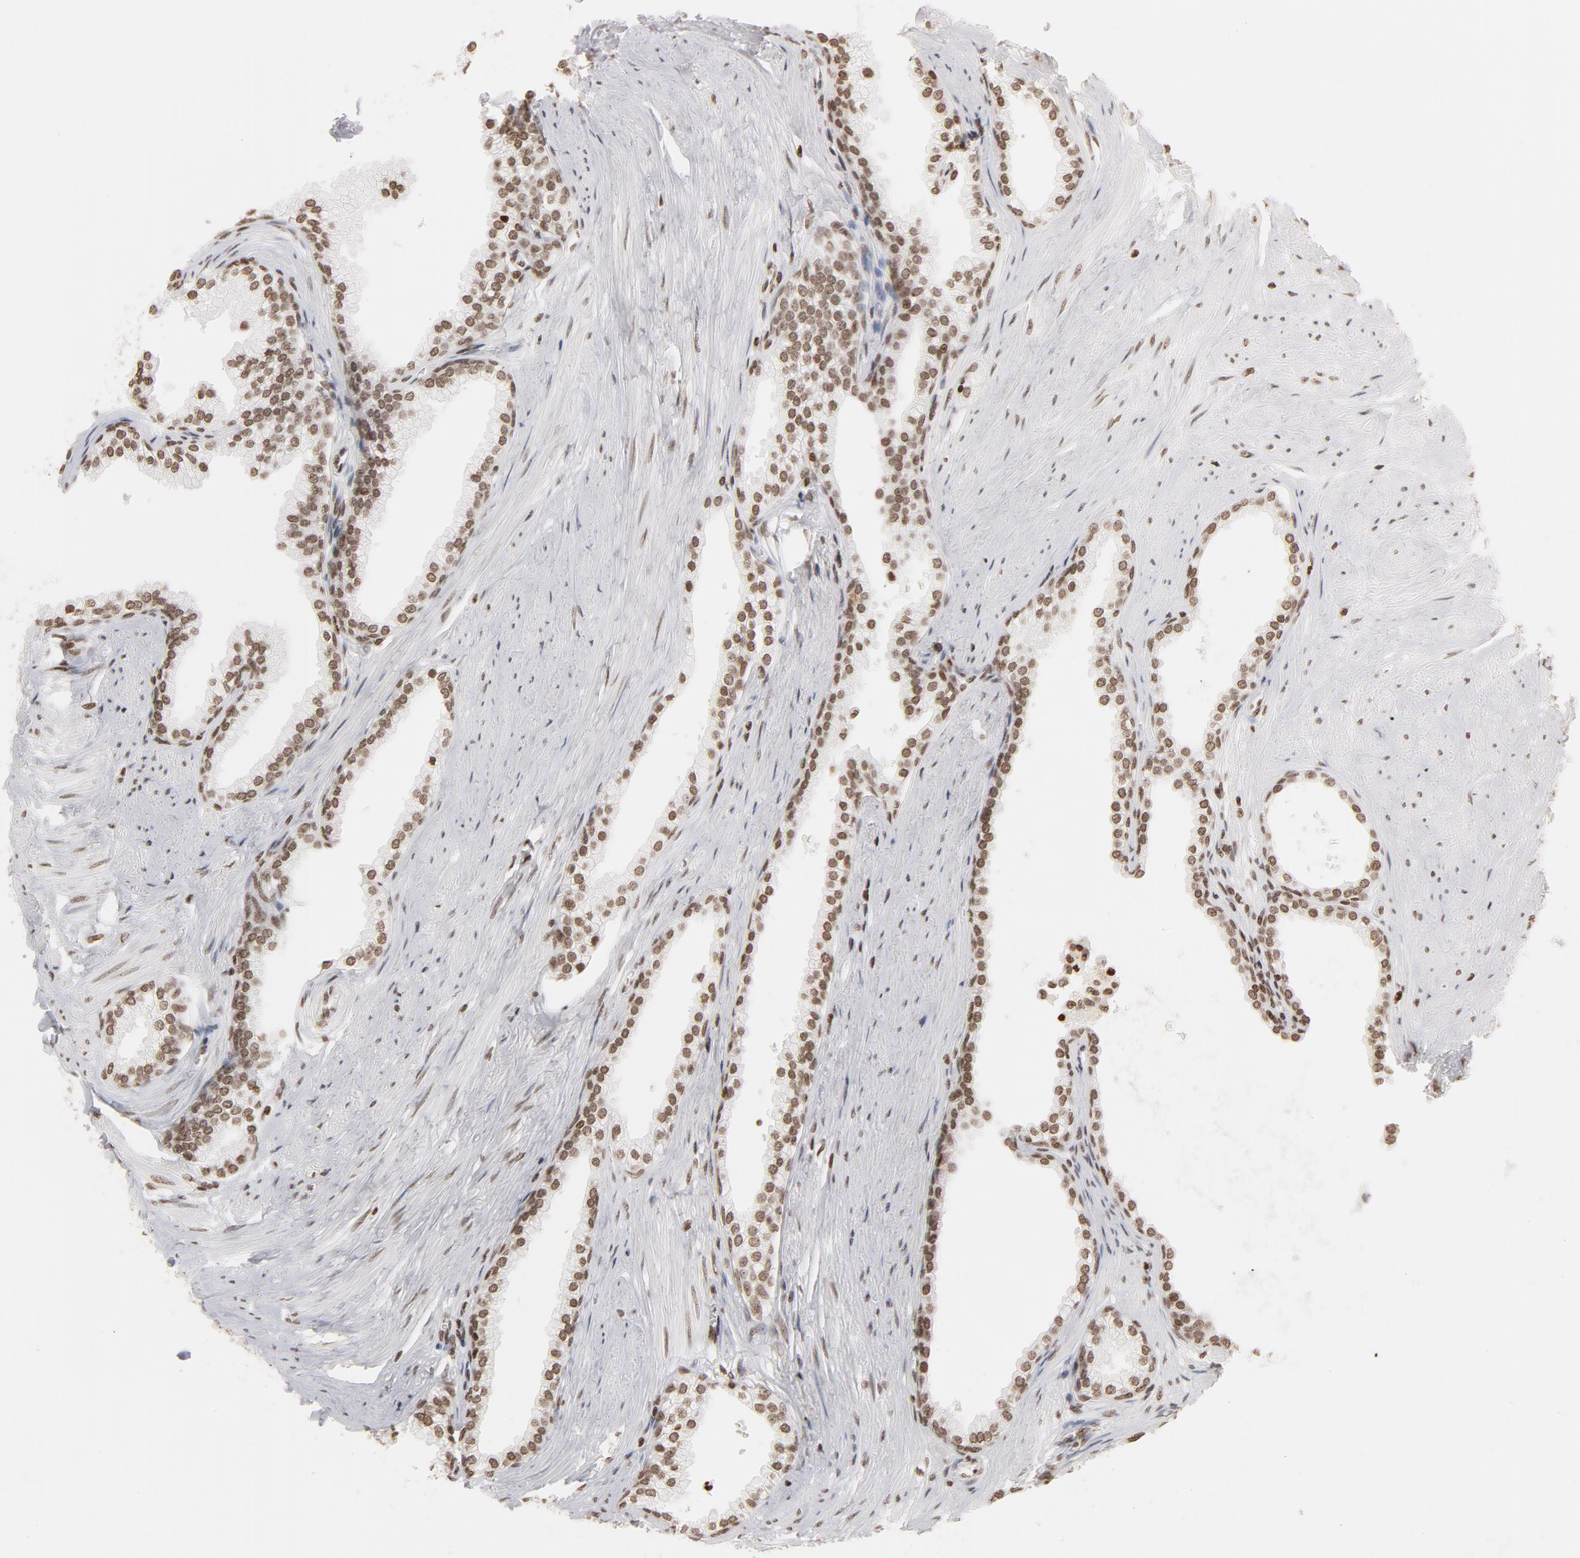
{"staining": {"intensity": "moderate", "quantity": ">75%", "location": "nuclear"}, "tissue": "prostate", "cell_type": "Glandular cells", "image_type": "normal", "snomed": [{"axis": "morphology", "description": "Normal tissue, NOS"}, {"axis": "topography", "description": "Prostate"}], "caption": "Protein staining by immunohistochemistry (IHC) reveals moderate nuclear staining in about >75% of glandular cells in normal prostate. The staining is performed using DAB (3,3'-diaminobenzidine) brown chromogen to label protein expression. The nuclei are counter-stained blue using hematoxylin.", "gene": "H2AC12", "patient": {"sex": "male", "age": 64}}